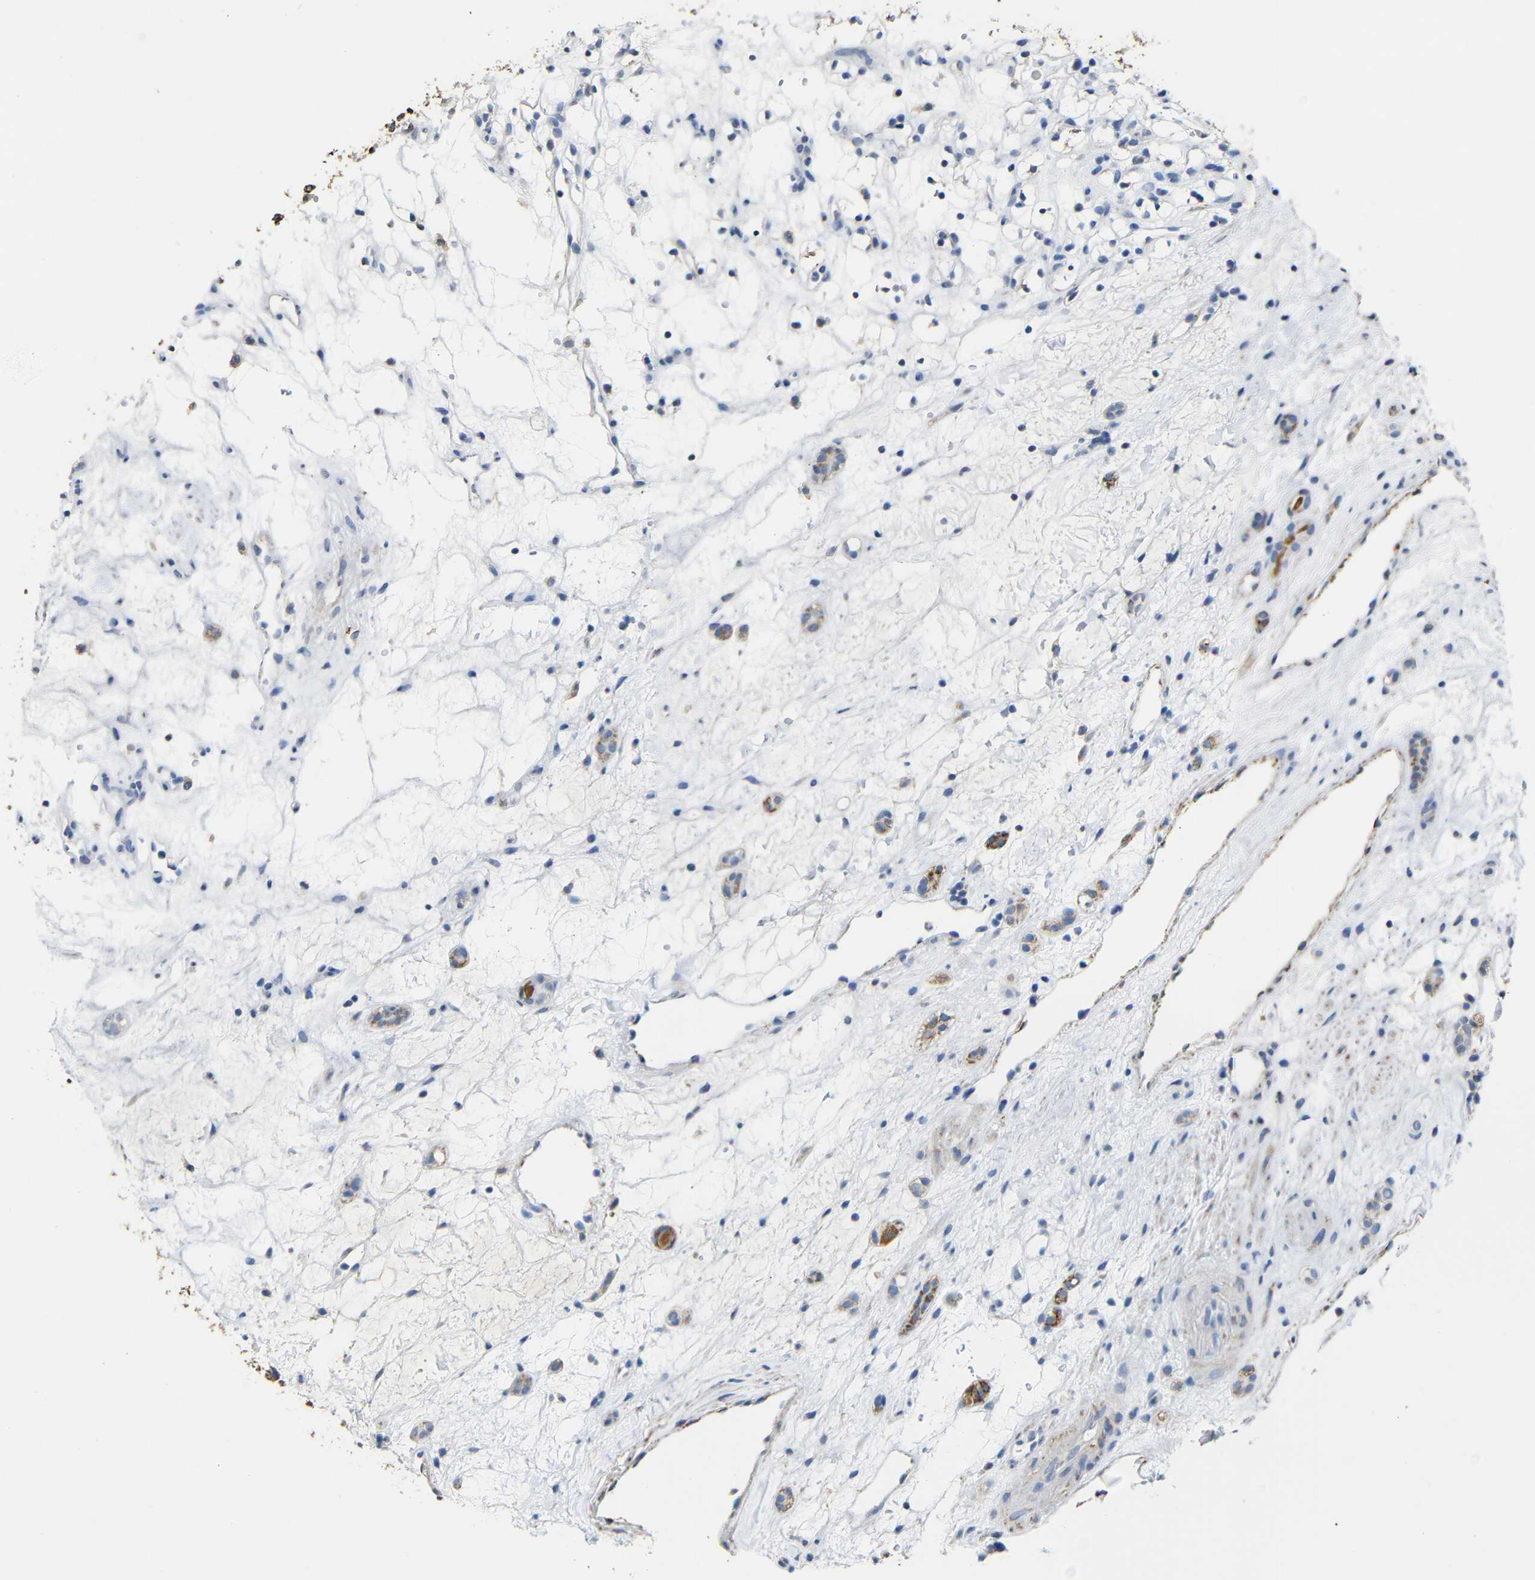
{"staining": {"intensity": "negative", "quantity": "none", "location": "none"}, "tissue": "renal cancer", "cell_type": "Tumor cells", "image_type": "cancer", "snomed": [{"axis": "morphology", "description": "Adenocarcinoma, NOS"}, {"axis": "topography", "description": "Kidney"}], "caption": "DAB immunohistochemical staining of human adenocarcinoma (renal) demonstrates no significant staining in tumor cells.", "gene": "MAOA", "patient": {"sex": "female", "age": 60}}